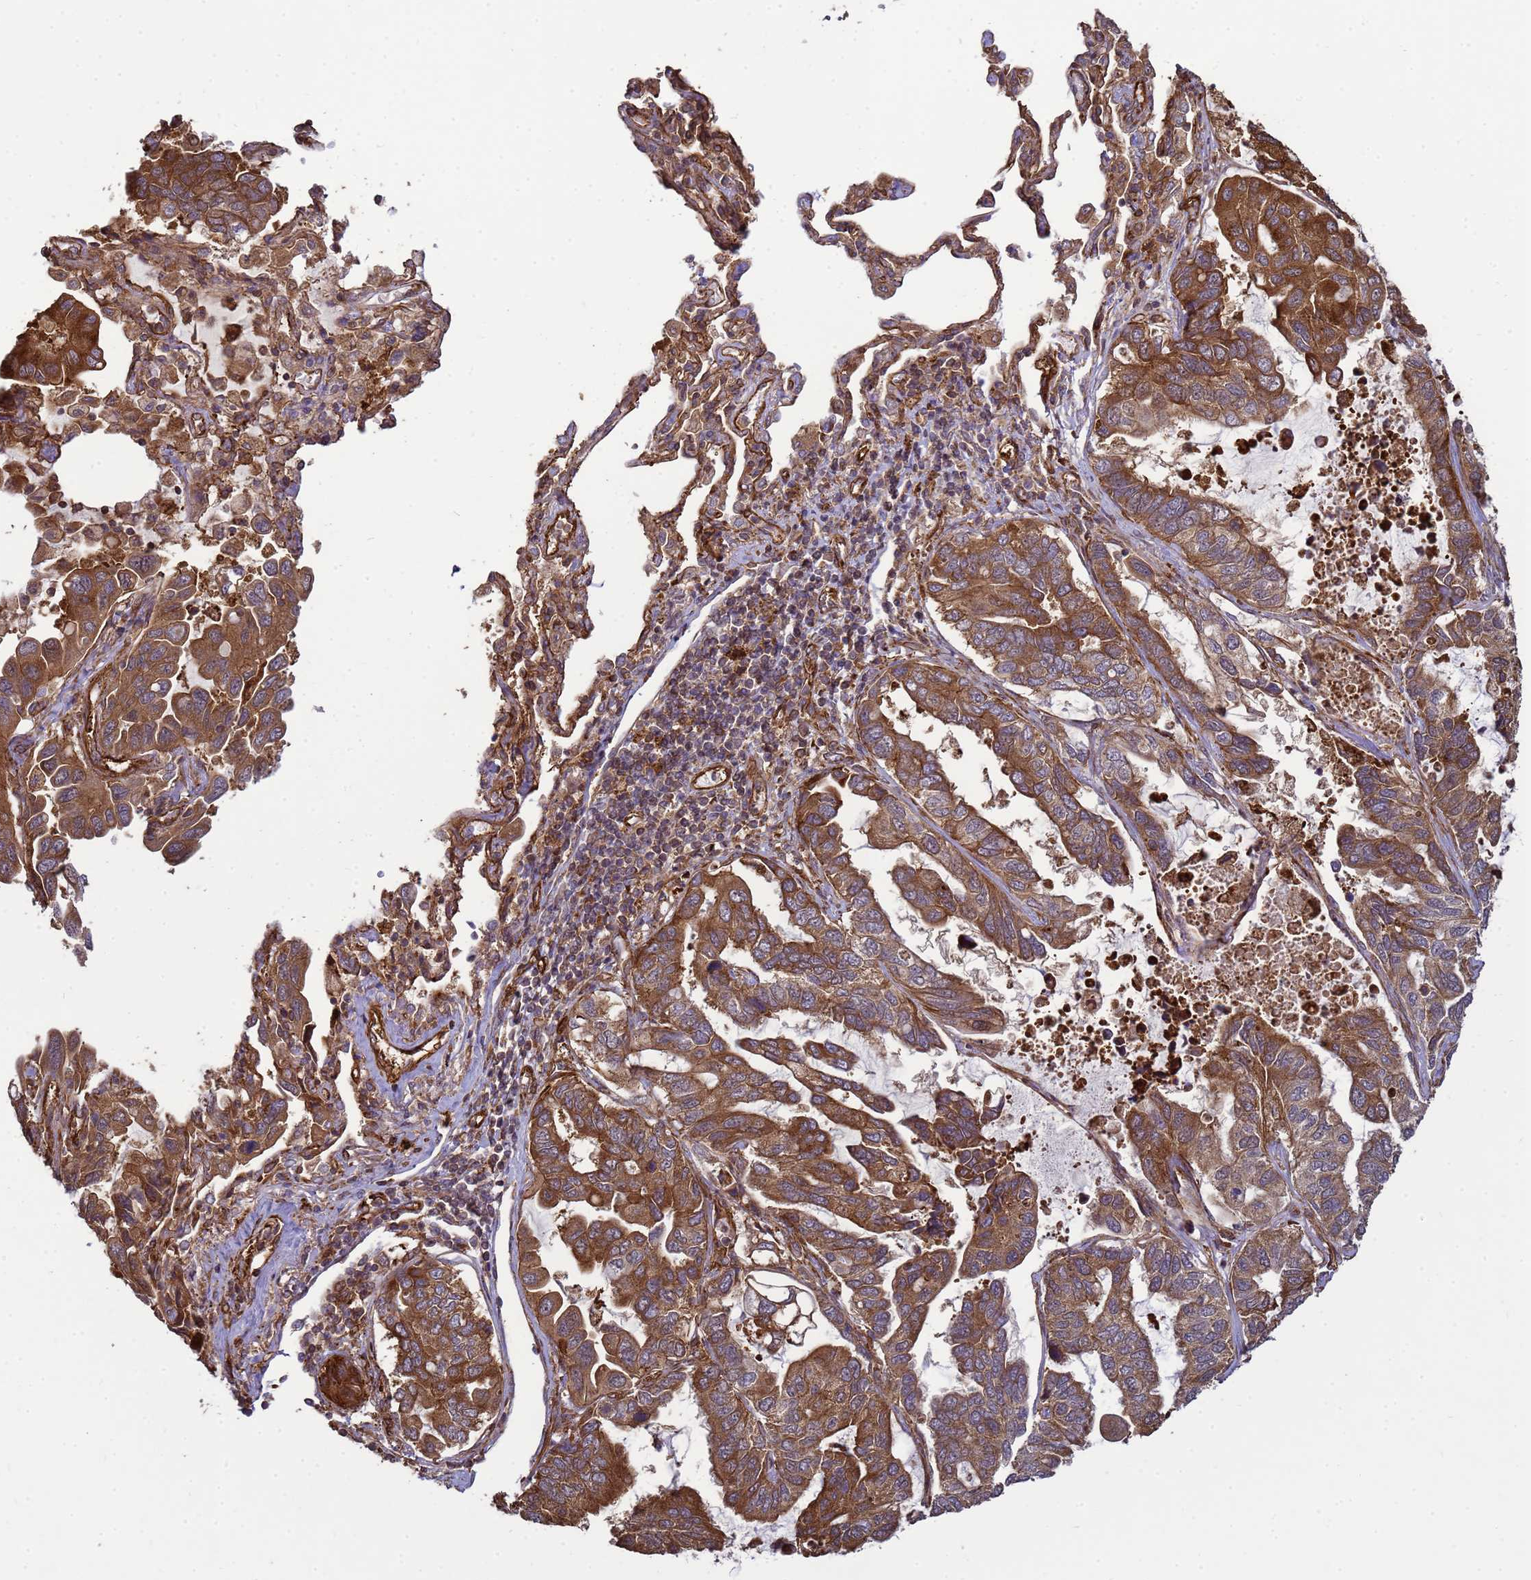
{"staining": {"intensity": "strong", "quantity": ">75%", "location": "cytoplasmic/membranous"}, "tissue": "lung cancer", "cell_type": "Tumor cells", "image_type": "cancer", "snomed": [{"axis": "morphology", "description": "Adenocarcinoma, NOS"}, {"axis": "topography", "description": "Lung"}], "caption": "Lung cancer (adenocarcinoma) tissue reveals strong cytoplasmic/membranous positivity in about >75% of tumor cells, visualized by immunohistochemistry.", "gene": "CNOT1", "patient": {"sex": "male", "age": 64}}